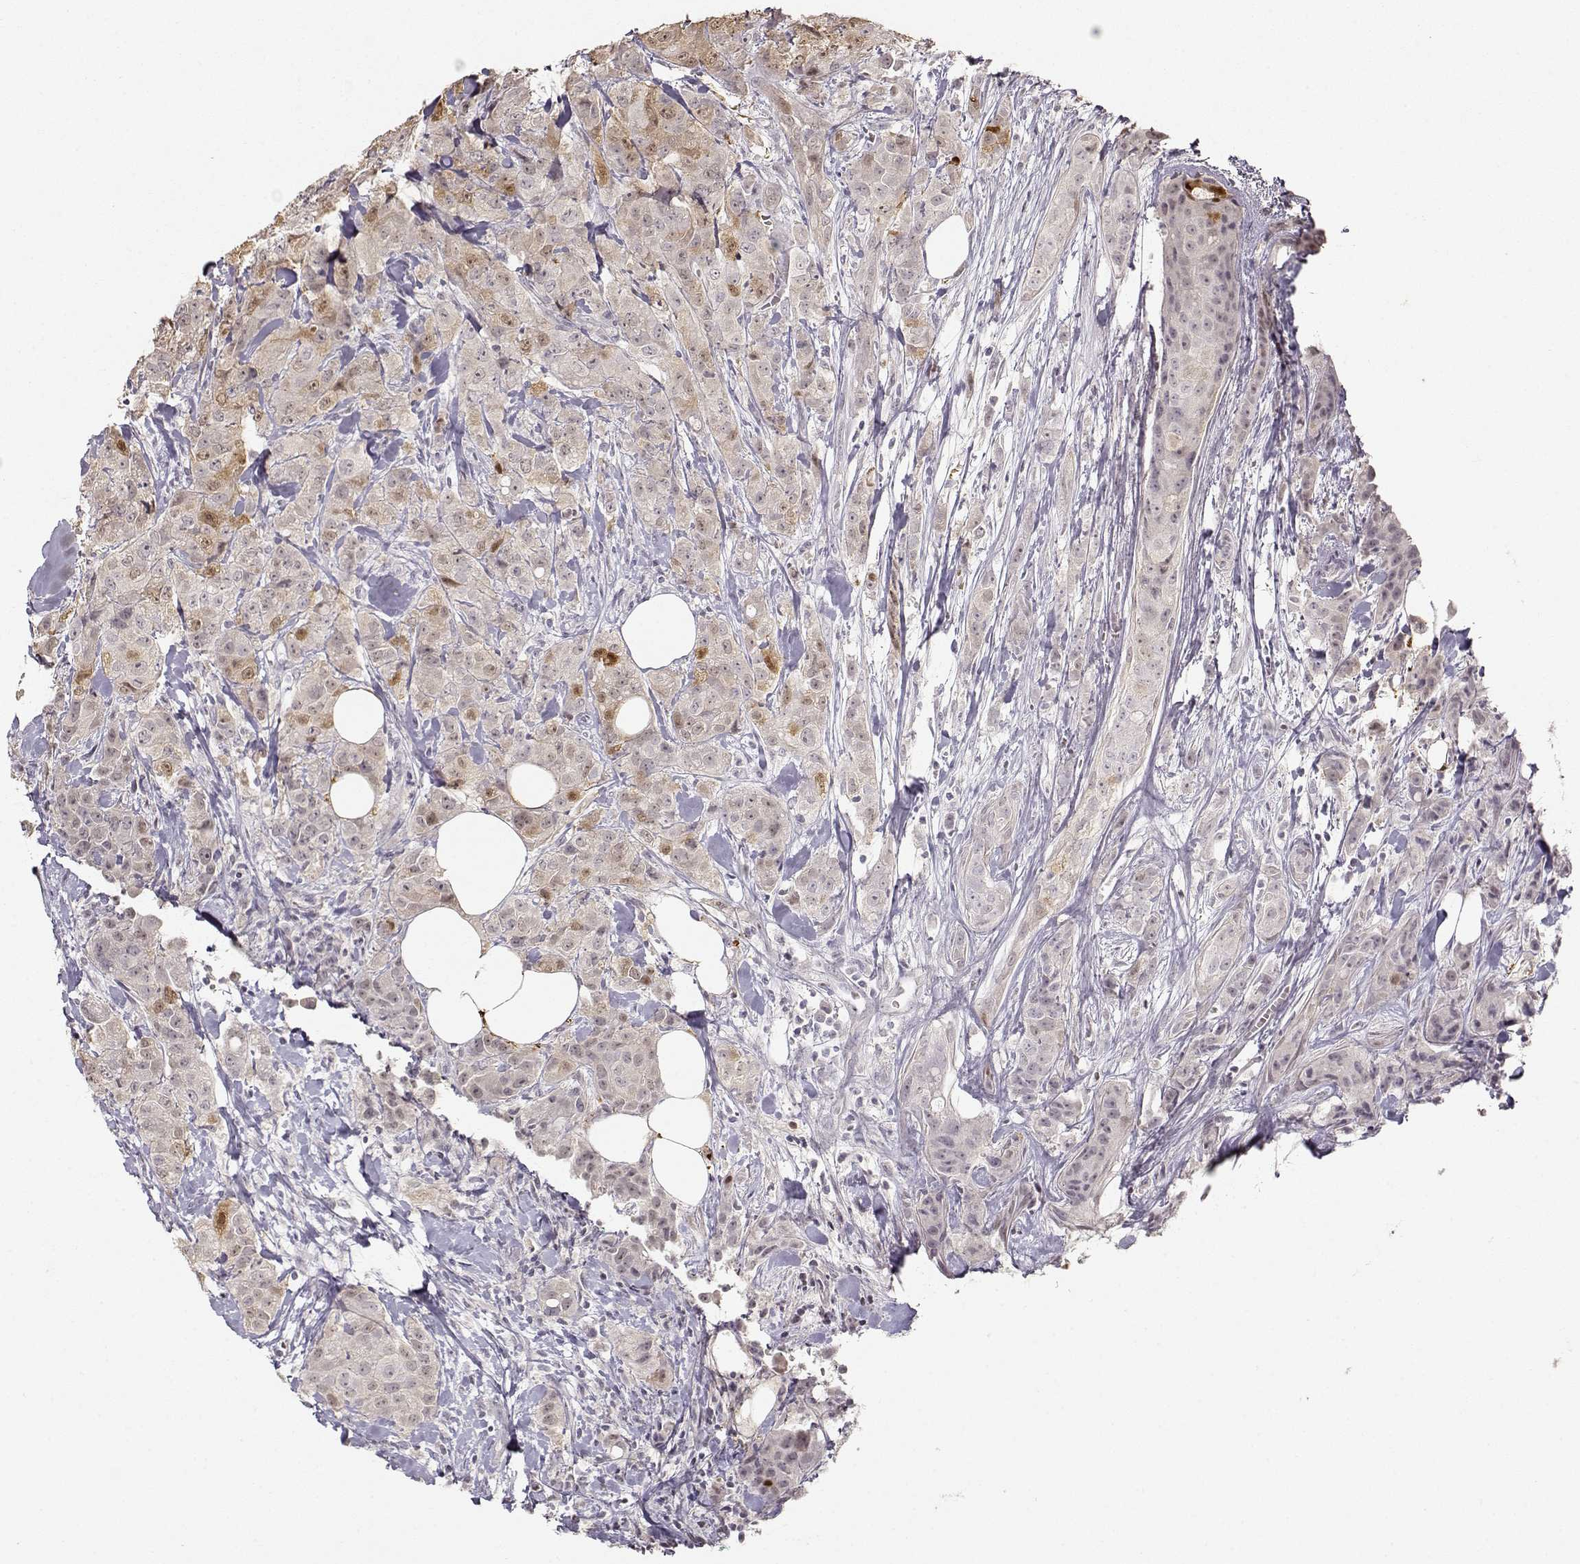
{"staining": {"intensity": "weak", "quantity": "<25%", "location": "cytoplasmic/membranous,nuclear"}, "tissue": "breast cancer", "cell_type": "Tumor cells", "image_type": "cancer", "snomed": [{"axis": "morphology", "description": "Duct carcinoma"}, {"axis": "topography", "description": "Breast"}], "caption": "The IHC micrograph has no significant expression in tumor cells of breast intraductal carcinoma tissue.", "gene": "S100B", "patient": {"sex": "female", "age": 43}}